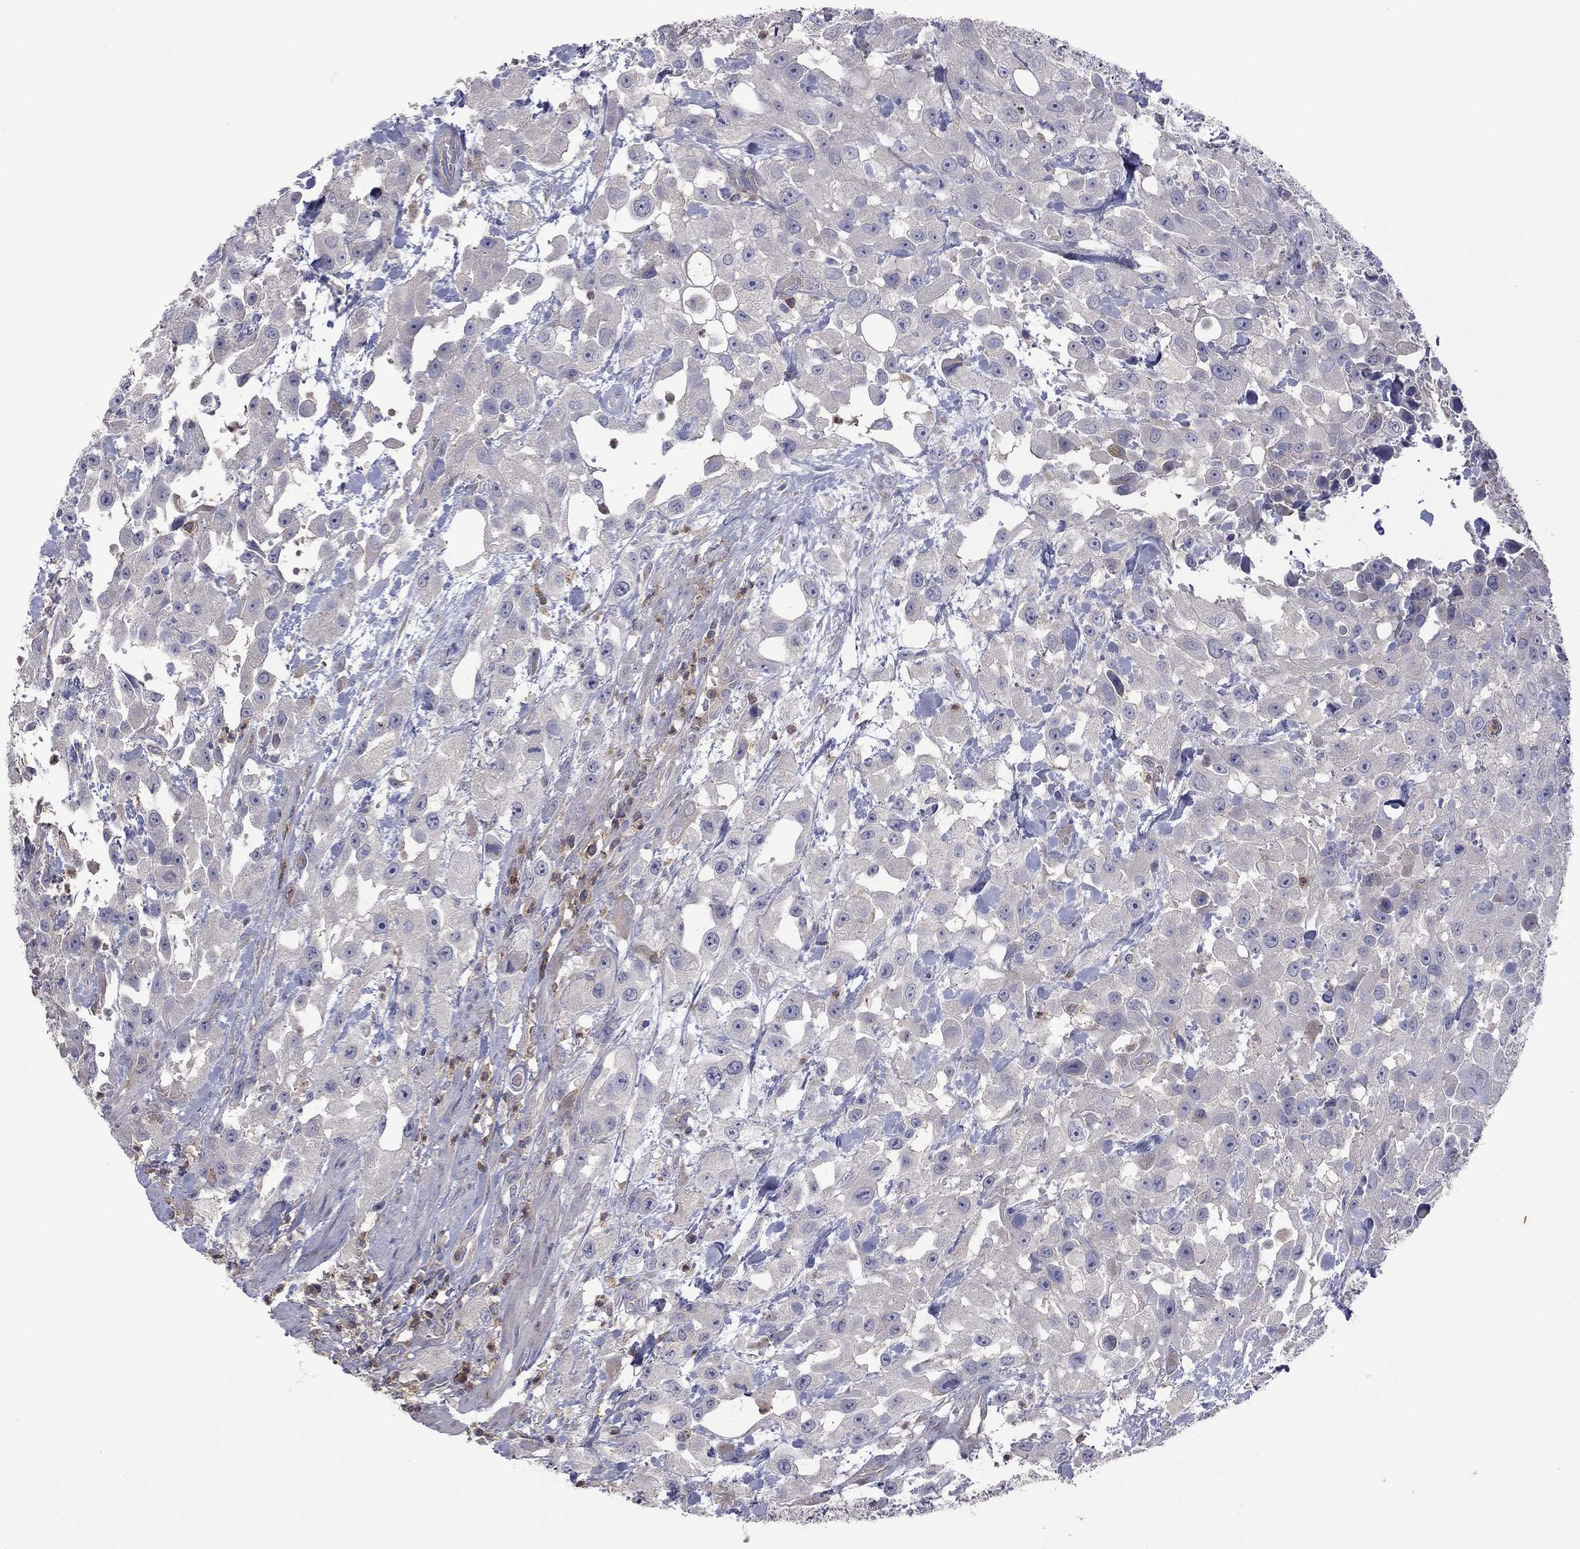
{"staining": {"intensity": "negative", "quantity": "none", "location": "none"}, "tissue": "urothelial cancer", "cell_type": "Tumor cells", "image_type": "cancer", "snomed": [{"axis": "morphology", "description": "Urothelial carcinoma, High grade"}, {"axis": "topography", "description": "Urinary bladder"}], "caption": "The photomicrograph exhibits no significant staining in tumor cells of urothelial carcinoma (high-grade). (Brightfield microscopy of DAB (3,3'-diaminobenzidine) immunohistochemistry (IHC) at high magnification).", "gene": "IPCEF1", "patient": {"sex": "male", "age": 79}}